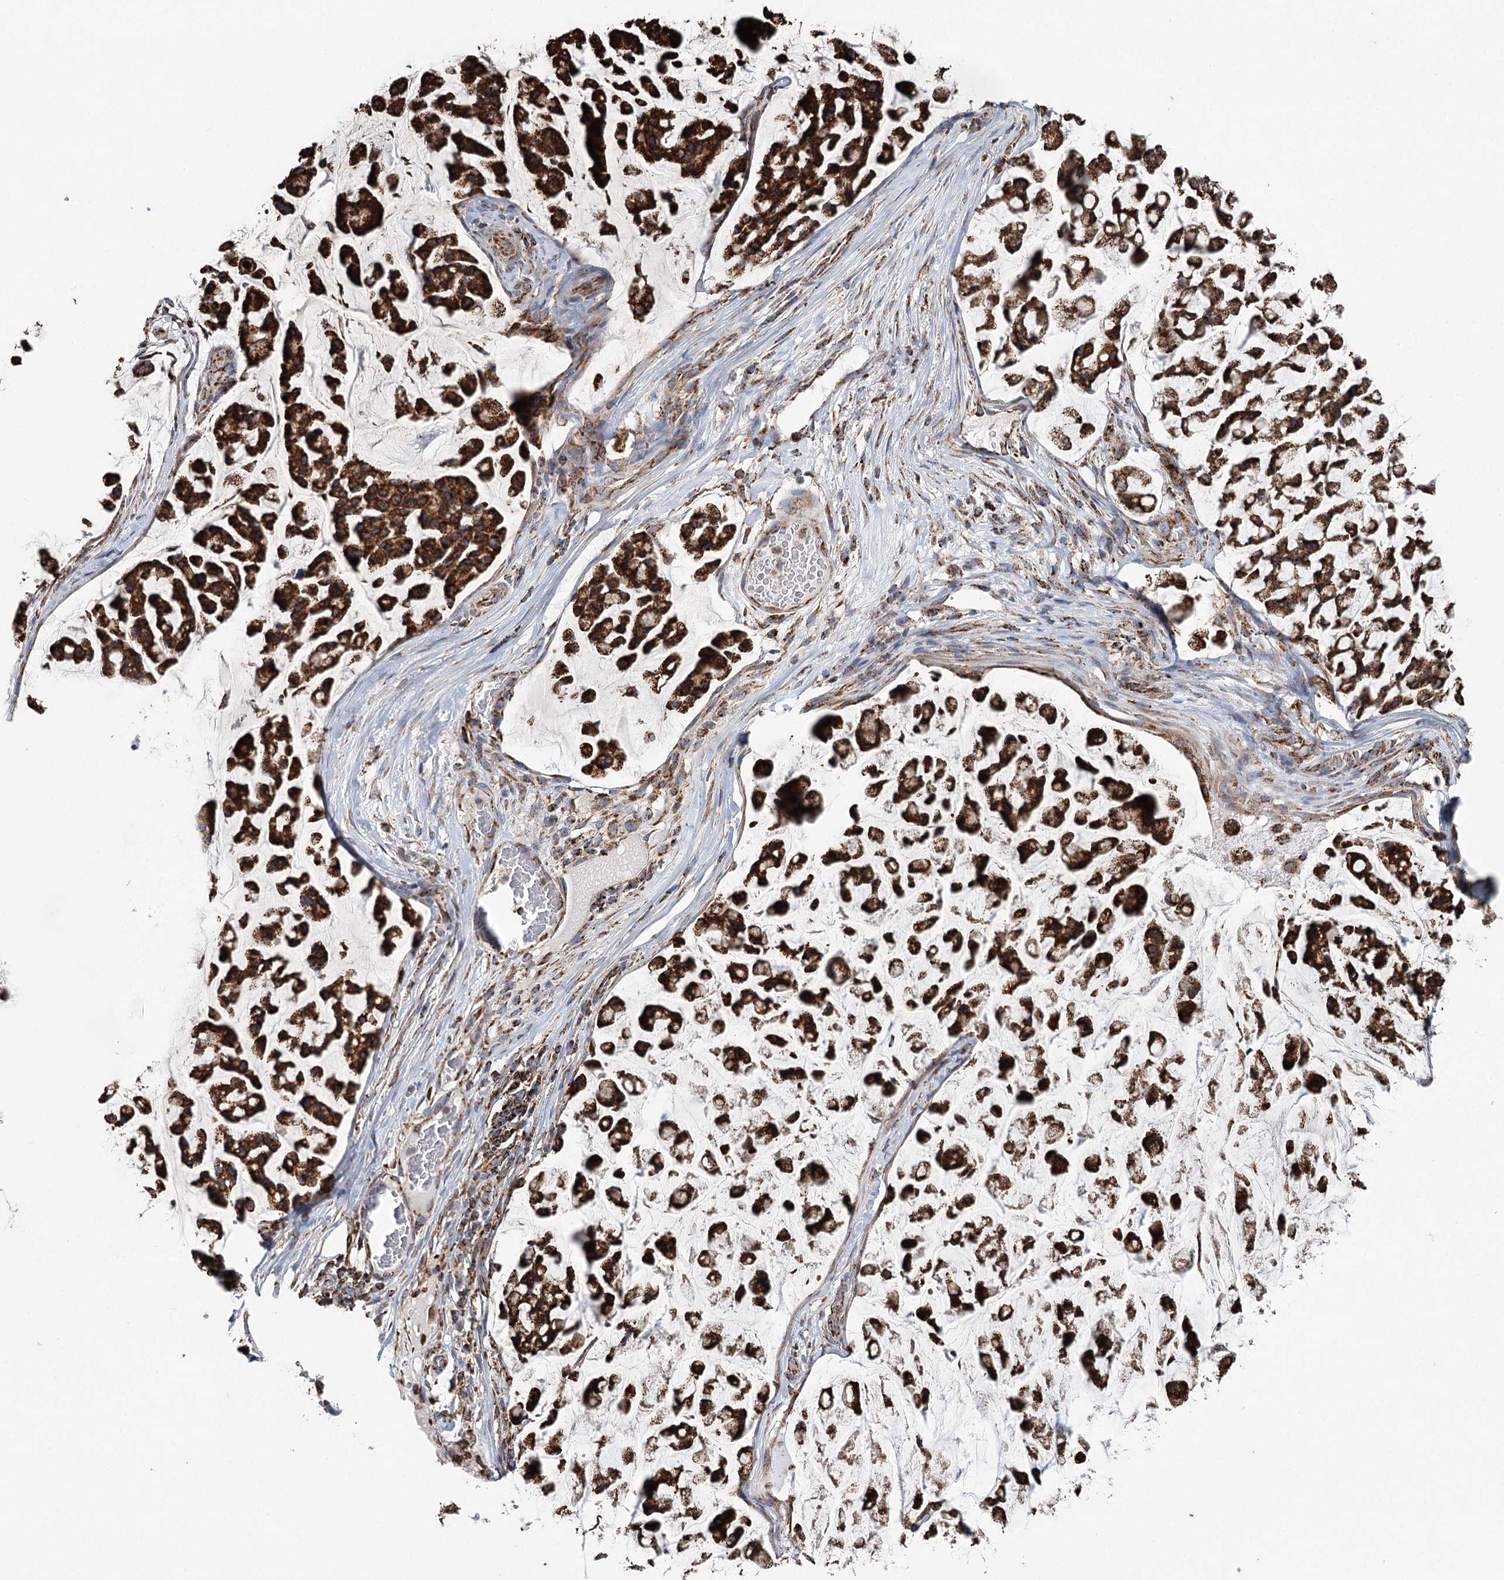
{"staining": {"intensity": "strong", "quantity": ">75%", "location": "cytoplasmic/membranous"}, "tissue": "stomach cancer", "cell_type": "Tumor cells", "image_type": "cancer", "snomed": [{"axis": "morphology", "description": "Adenocarcinoma, NOS"}, {"axis": "topography", "description": "Stomach, lower"}], "caption": "Brown immunohistochemical staining in stomach cancer (adenocarcinoma) exhibits strong cytoplasmic/membranous expression in about >75% of tumor cells.", "gene": "APH1A", "patient": {"sex": "male", "age": 67}}